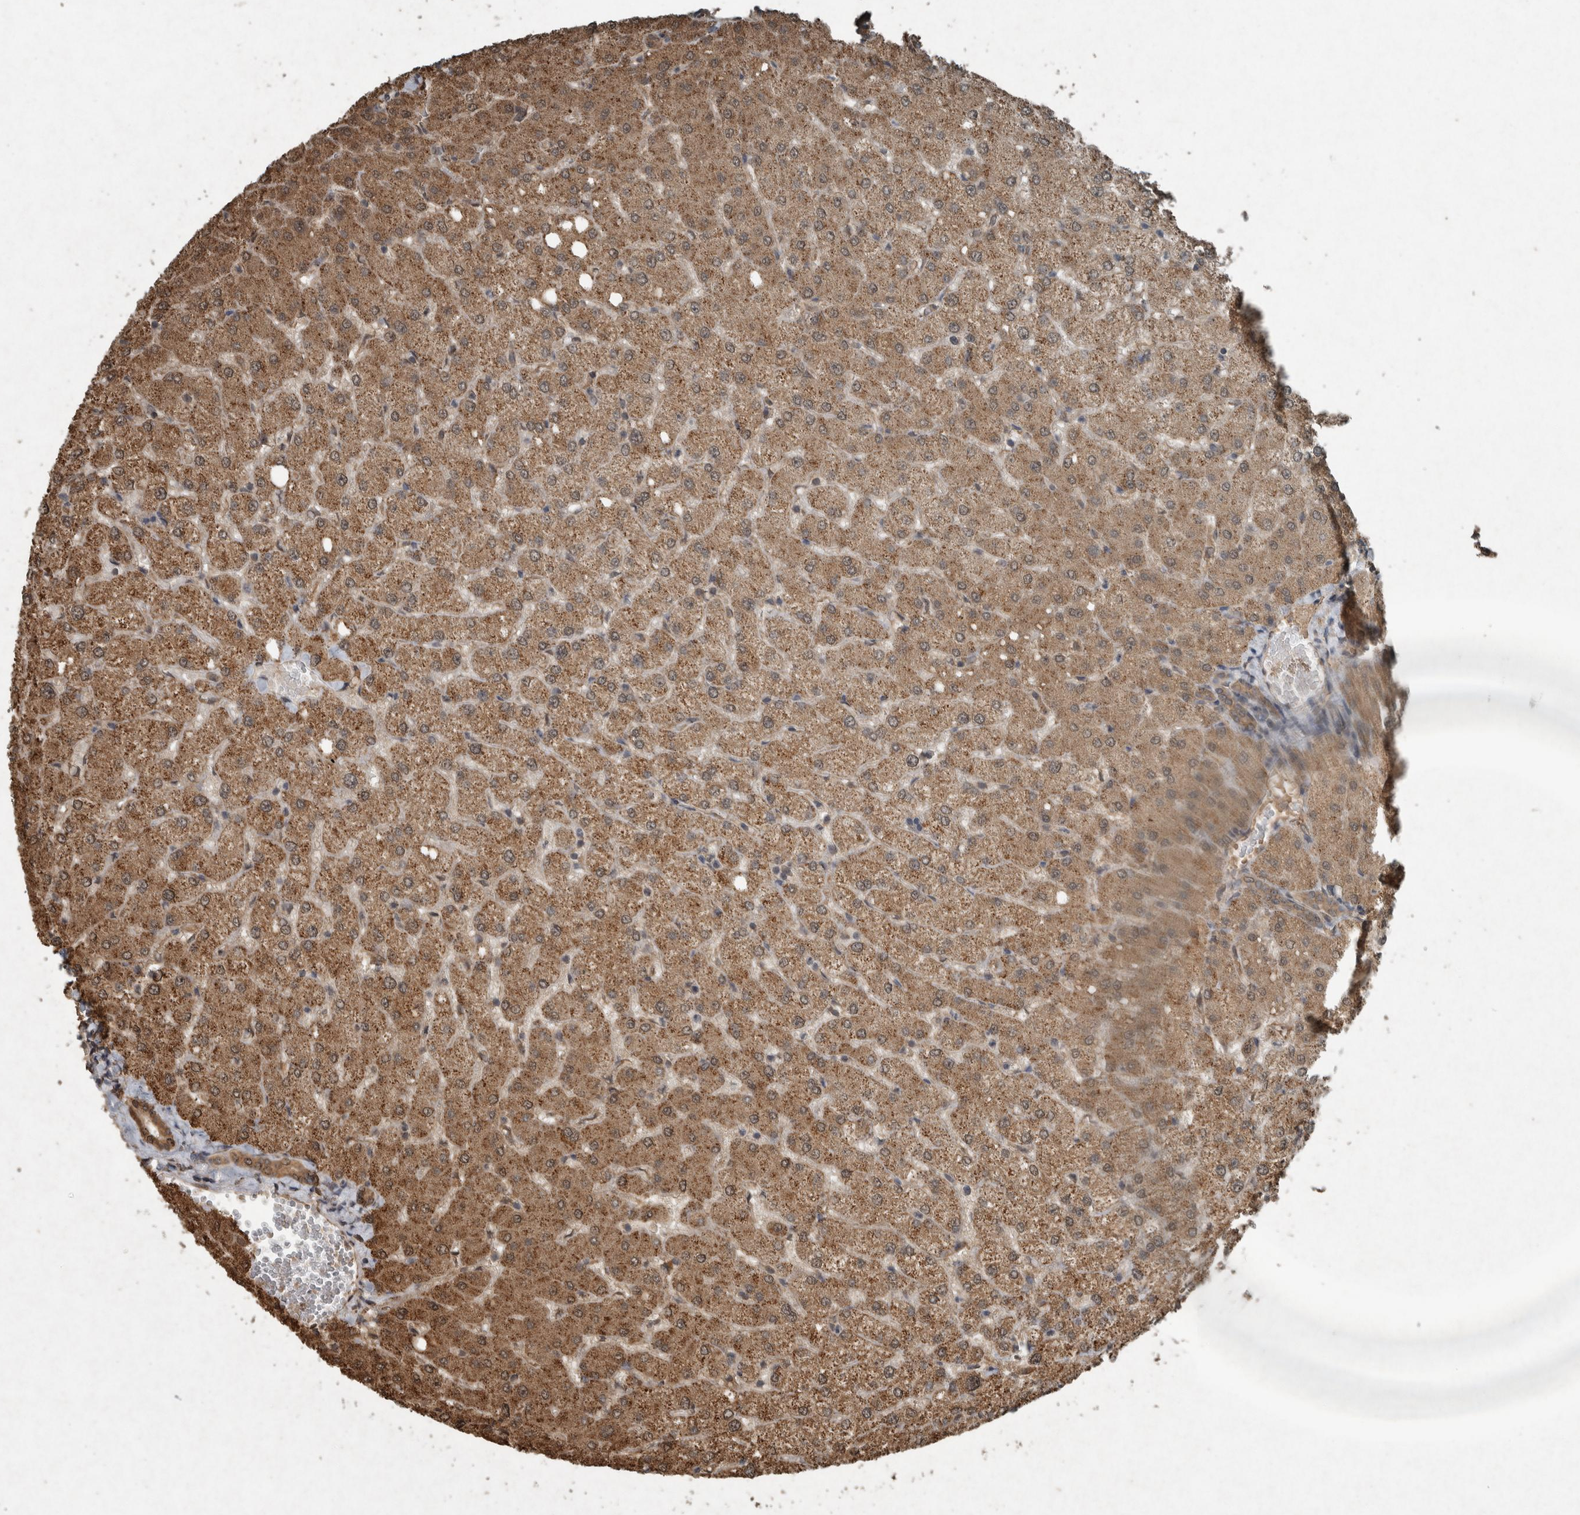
{"staining": {"intensity": "moderate", "quantity": ">75%", "location": "cytoplasmic/membranous,nuclear"}, "tissue": "liver", "cell_type": "Cholangiocytes", "image_type": "normal", "snomed": [{"axis": "morphology", "description": "Normal tissue, NOS"}, {"axis": "topography", "description": "Liver"}], "caption": "Human liver stained for a protein (brown) shows moderate cytoplasmic/membranous,nuclear positive expression in approximately >75% of cholangiocytes.", "gene": "ARHGEF12", "patient": {"sex": "female", "age": 54}}